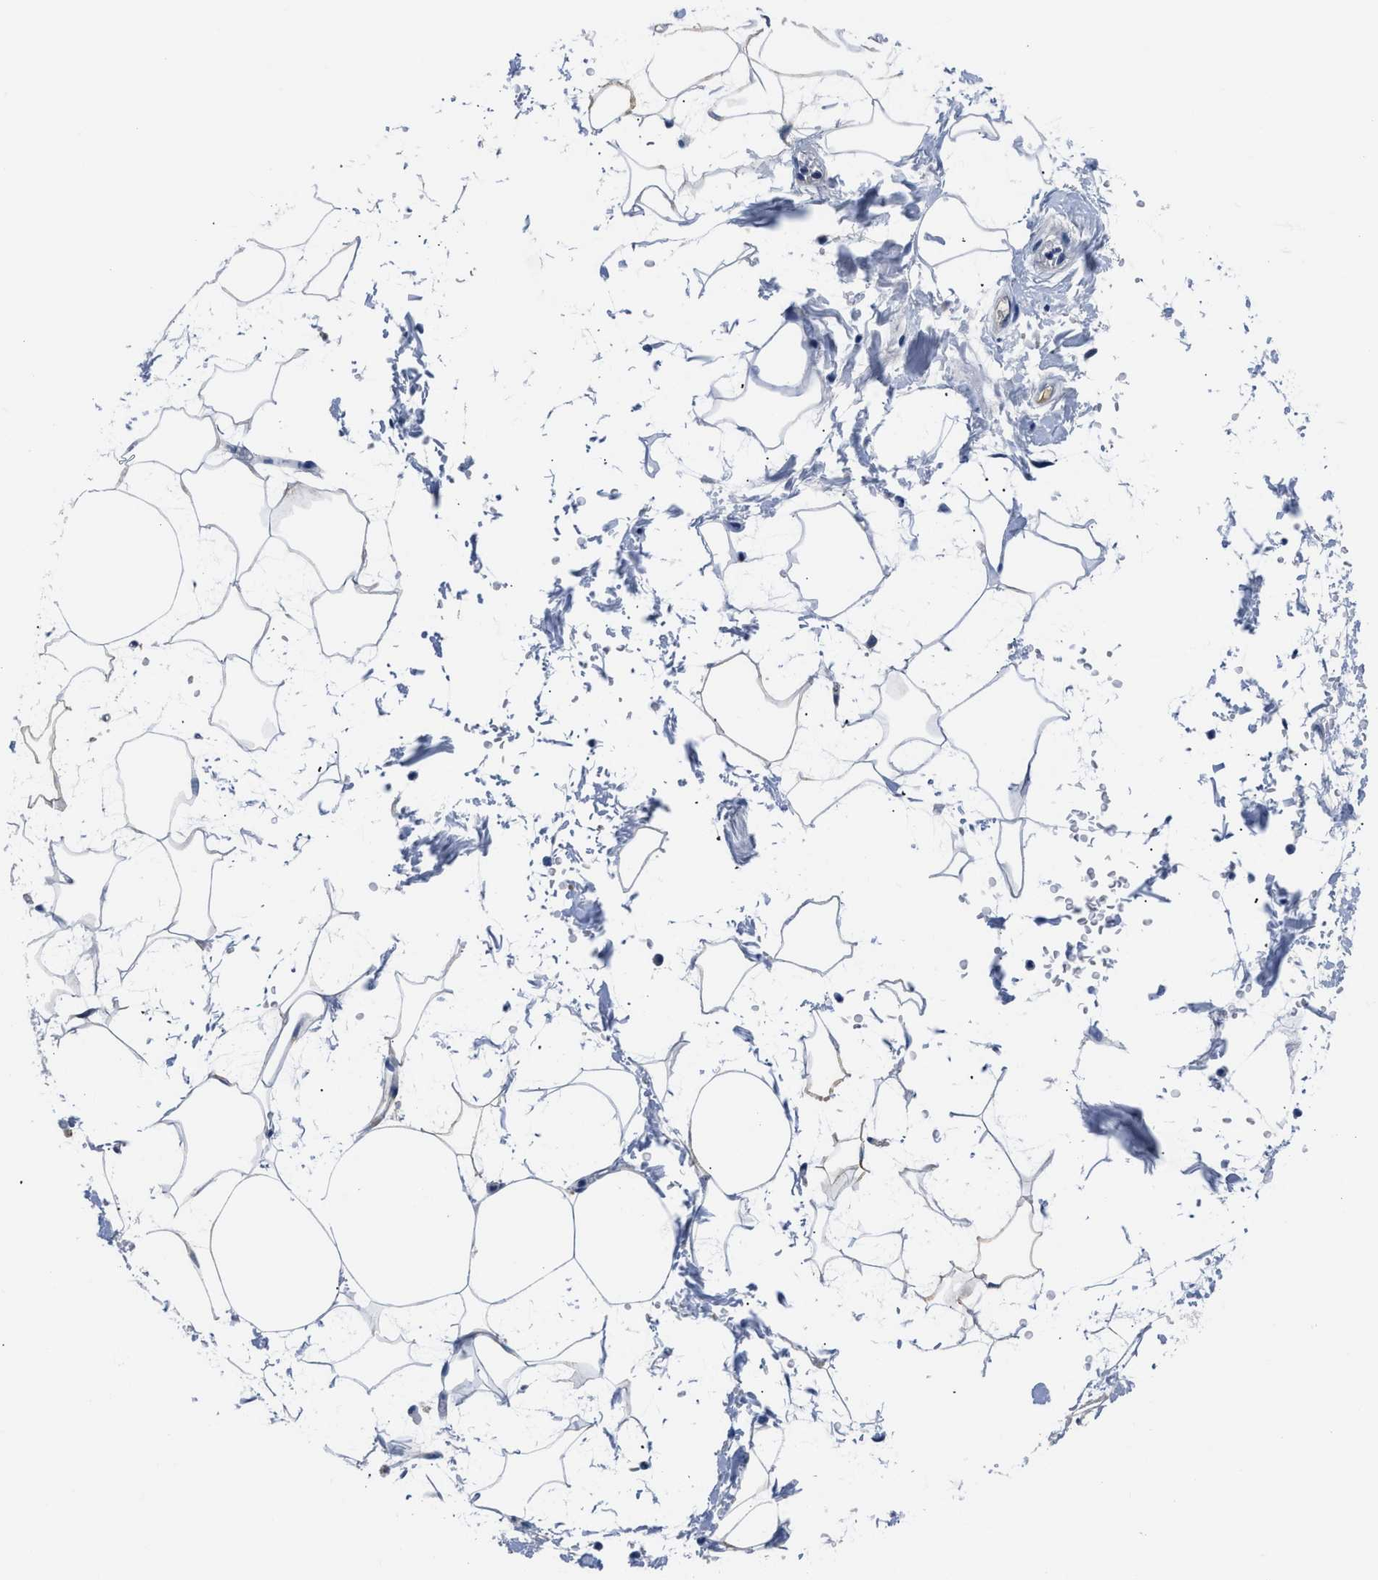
{"staining": {"intensity": "negative", "quantity": "none", "location": "none"}, "tissue": "adipose tissue", "cell_type": "Adipocytes", "image_type": "normal", "snomed": [{"axis": "morphology", "description": "Normal tissue, NOS"}, {"axis": "topography", "description": "Soft tissue"}], "caption": "Adipose tissue stained for a protein using immunohistochemistry (IHC) reveals no positivity adipocytes.", "gene": "PCK2", "patient": {"sex": "male", "age": 72}}